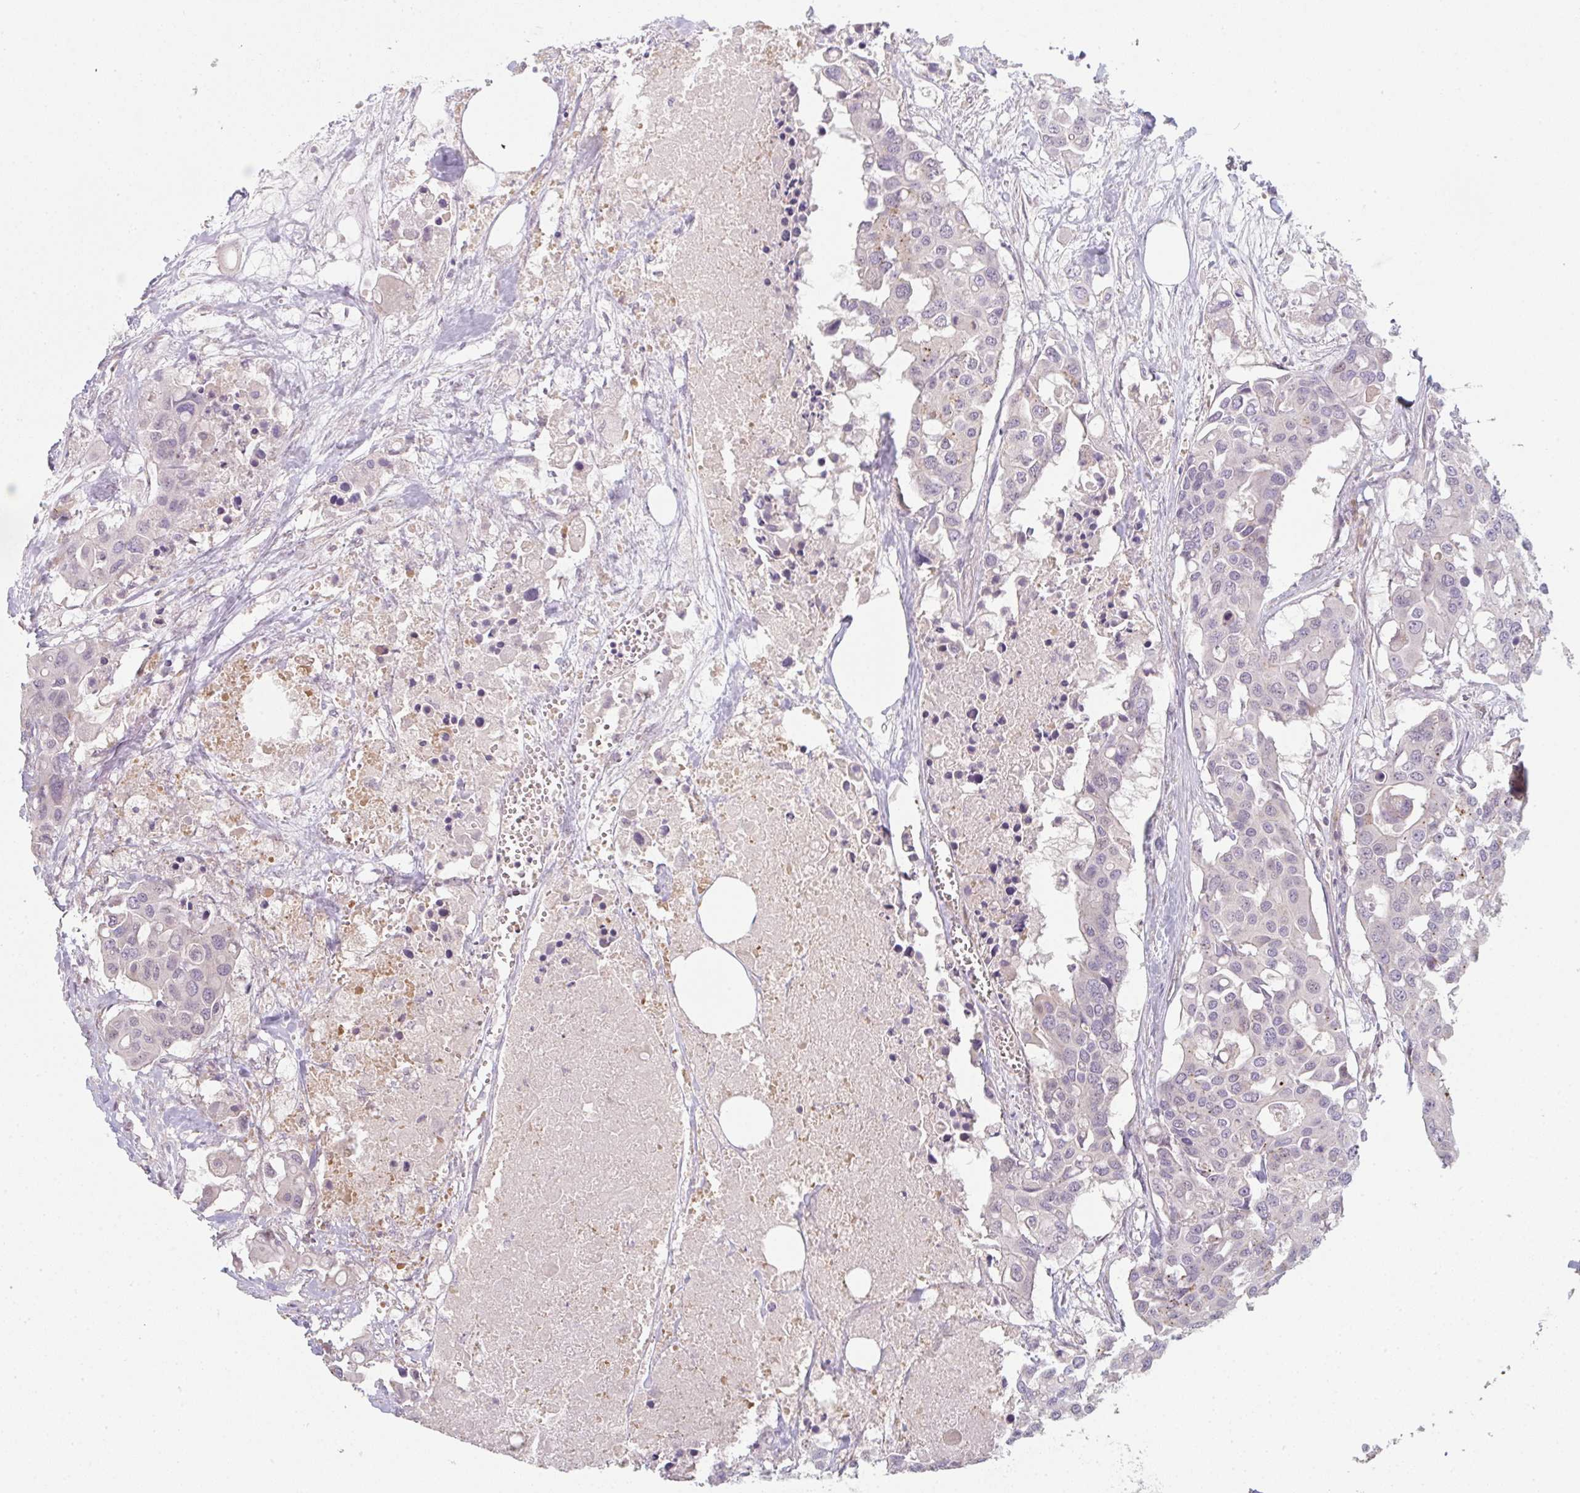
{"staining": {"intensity": "negative", "quantity": "none", "location": "none"}, "tissue": "colorectal cancer", "cell_type": "Tumor cells", "image_type": "cancer", "snomed": [{"axis": "morphology", "description": "Adenocarcinoma, NOS"}, {"axis": "topography", "description": "Colon"}], "caption": "Immunohistochemical staining of human colorectal cancer (adenocarcinoma) demonstrates no significant expression in tumor cells.", "gene": "TMEM237", "patient": {"sex": "male", "age": 77}}